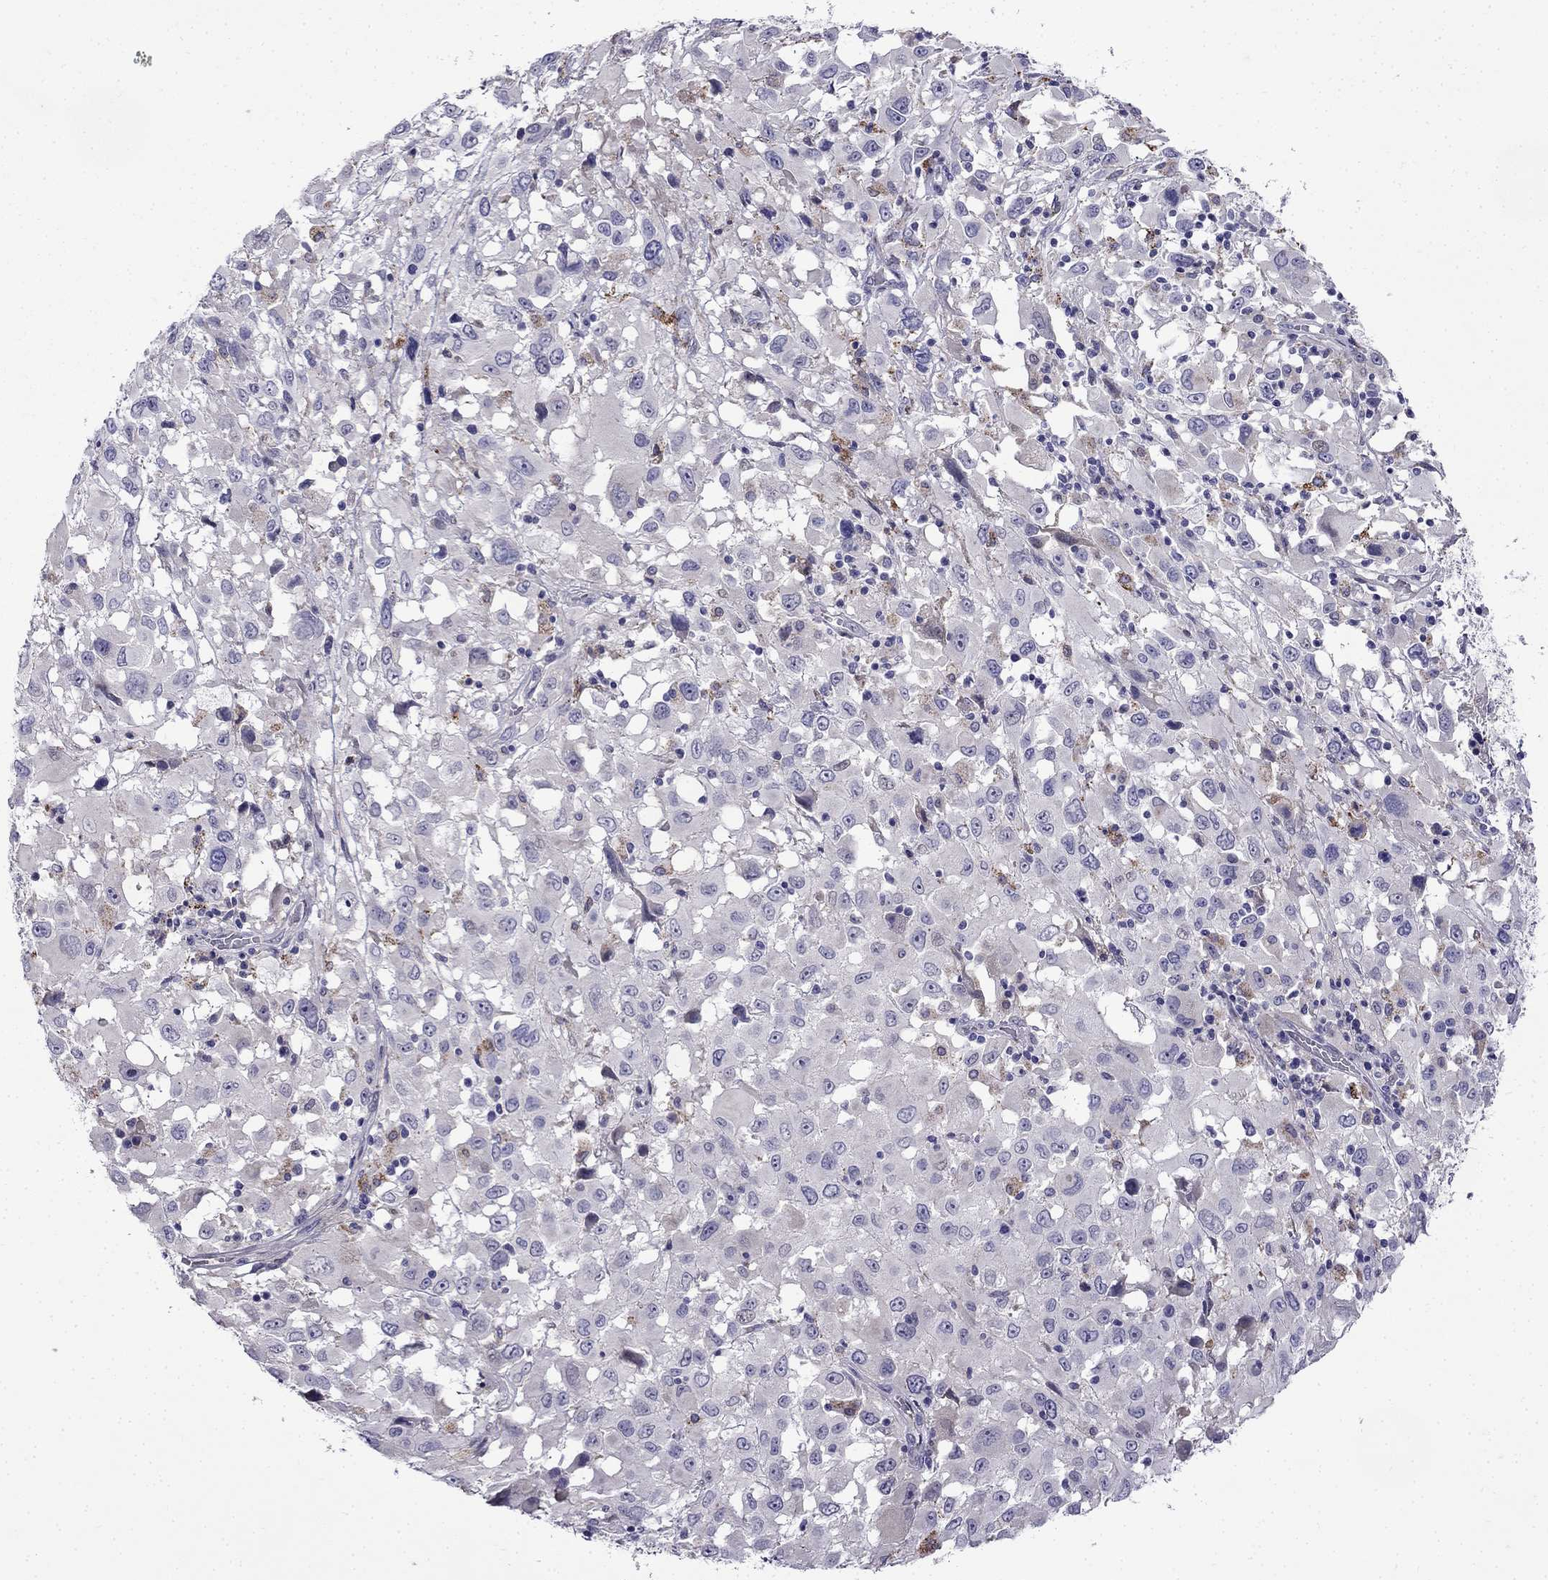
{"staining": {"intensity": "negative", "quantity": "none", "location": "none"}, "tissue": "melanoma", "cell_type": "Tumor cells", "image_type": "cancer", "snomed": [{"axis": "morphology", "description": "Malignant melanoma, Metastatic site"}, {"axis": "topography", "description": "Soft tissue"}], "caption": "Image shows no significant protein staining in tumor cells of melanoma.", "gene": "PI16", "patient": {"sex": "male", "age": 50}}